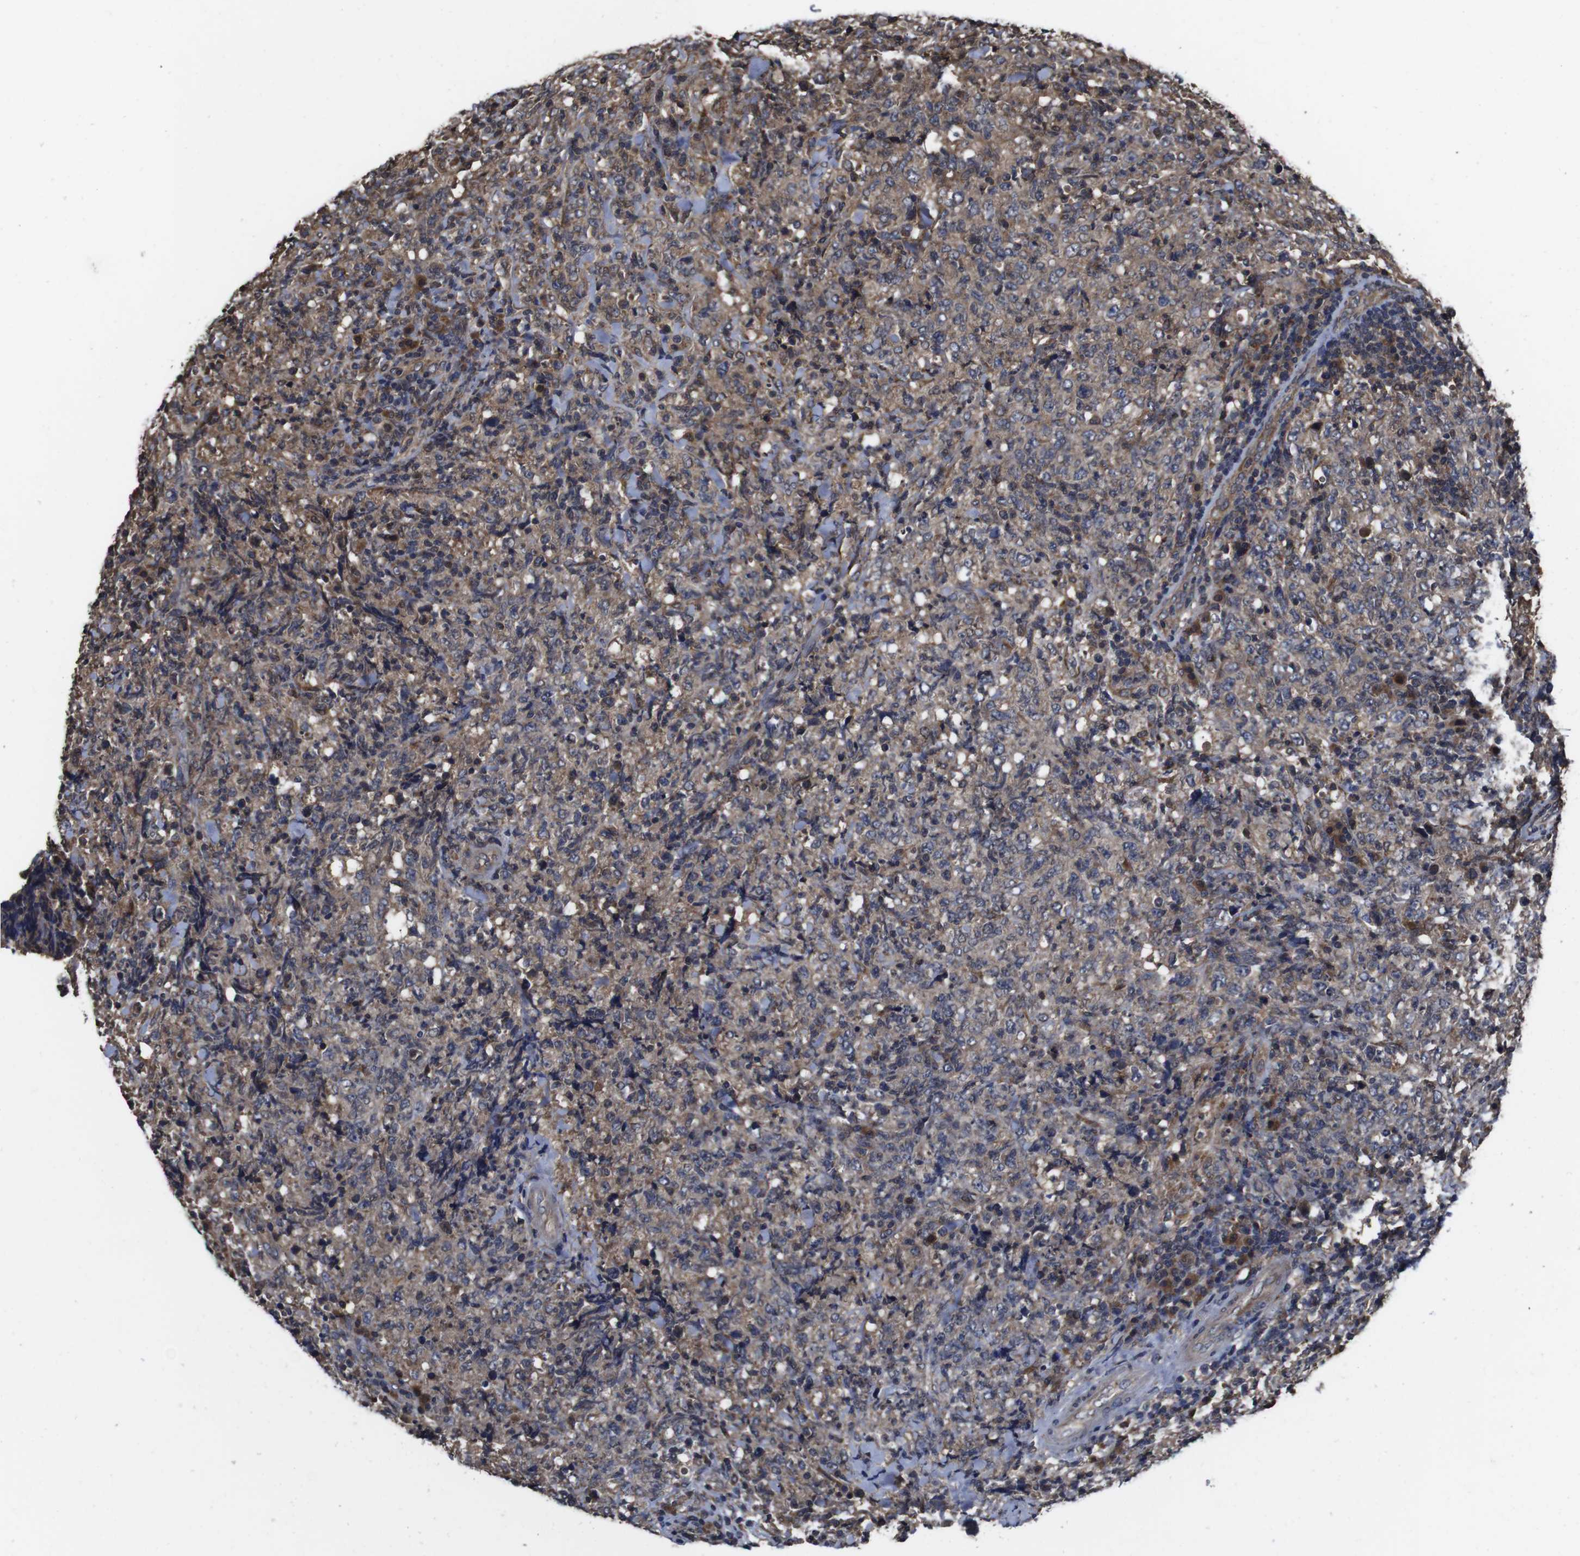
{"staining": {"intensity": "weak", "quantity": "25%-75%", "location": "cytoplasmic/membranous"}, "tissue": "lymphoma", "cell_type": "Tumor cells", "image_type": "cancer", "snomed": [{"axis": "morphology", "description": "Malignant lymphoma, non-Hodgkin's type, High grade"}, {"axis": "topography", "description": "Tonsil"}], "caption": "A brown stain labels weak cytoplasmic/membranous expression of a protein in high-grade malignant lymphoma, non-Hodgkin's type tumor cells. (DAB (3,3'-diaminobenzidine) IHC with brightfield microscopy, high magnification).", "gene": "CXCL11", "patient": {"sex": "female", "age": 36}}